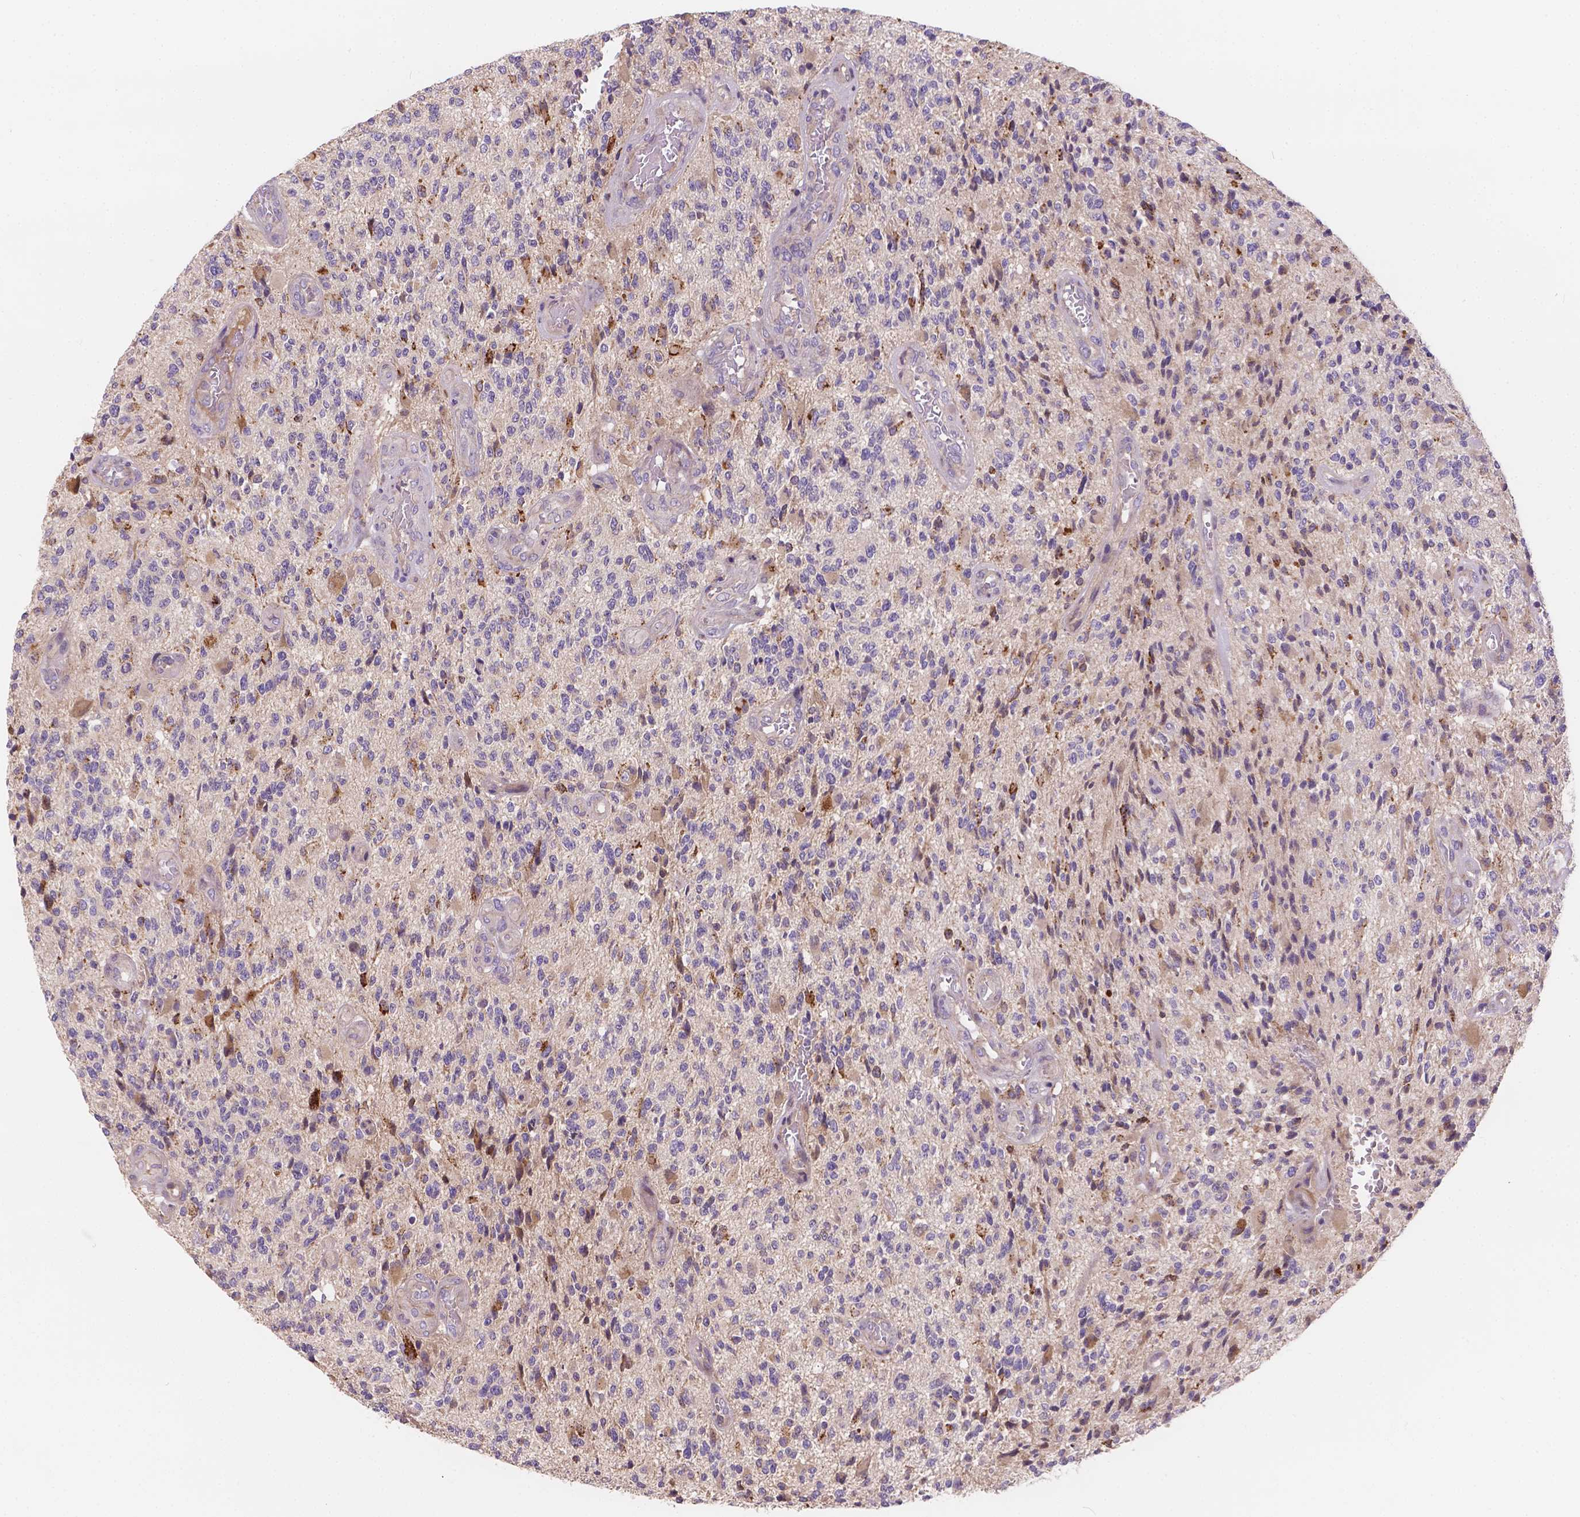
{"staining": {"intensity": "weak", "quantity": "25%-75%", "location": "cytoplasmic/membranous"}, "tissue": "glioma", "cell_type": "Tumor cells", "image_type": "cancer", "snomed": [{"axis": "morphology", "description": "Glioma, malignant, High grade"}, {"axis": "topography", "description": "Brain"}], "caption": "IHC photomicrograph of glioma stained for a protein (brown), which reveals low levels of weak cytoplasmic/membranous expression in approximately 25%-75% of tumor cells.", "gene": "CDK10", "patient": {"sex": "female", "age": 63}}